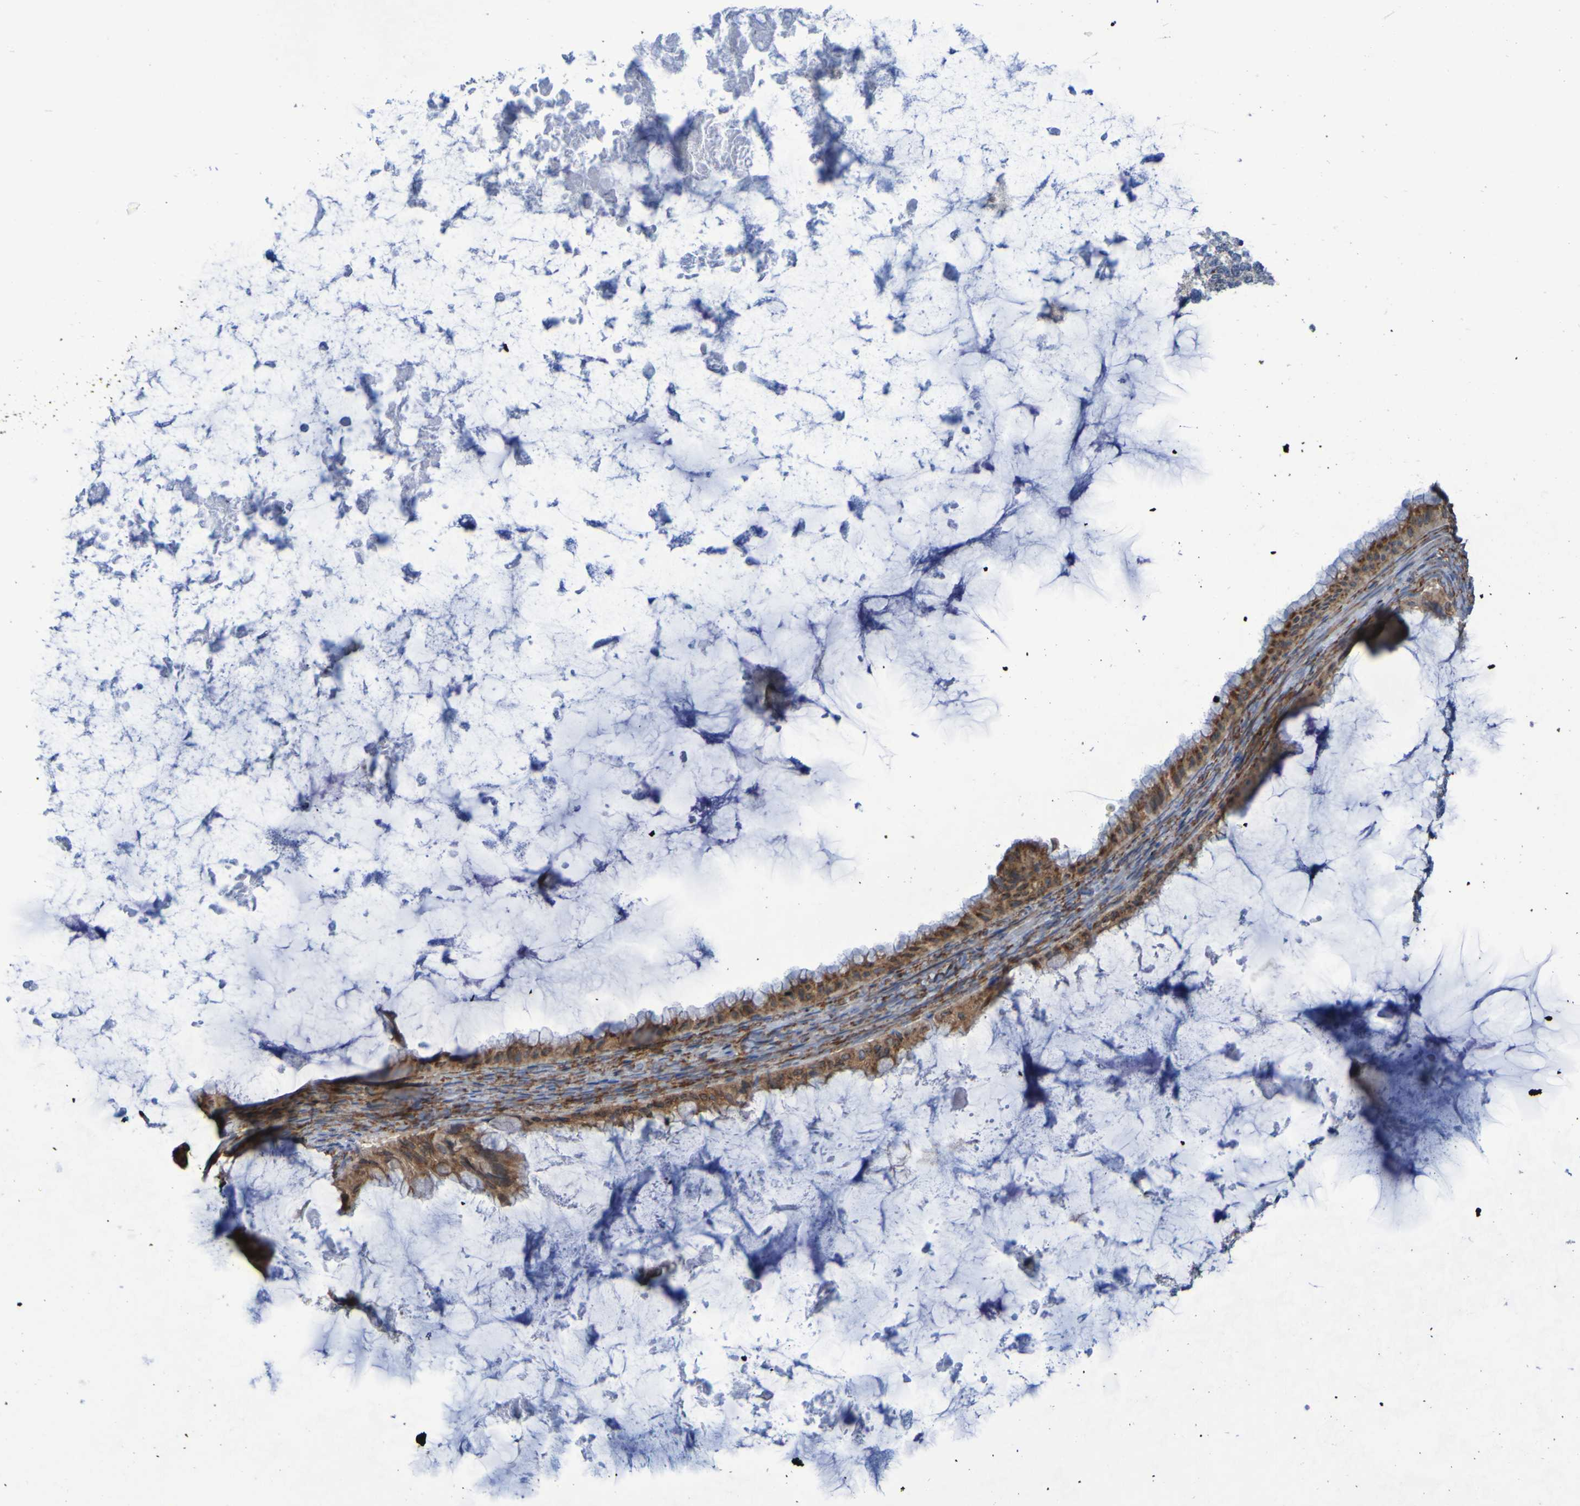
{"staining": {"intensity": "moderate", "quantity": ">75%", "location": "cytoplasmic/membranous"}, "tissue": "ovarian cancer", "cell_type": "Tumor cells", "image_type": "cancer", "snomed": [{"axis": "morphology", "description": "Cystadenocarcinoma, mucinous, NOS"}, {"axis": "topography", "description": "Ovary"}], "caption": "IHC (DAB) staining of ovarian cancer (mucinous cystadenocarcinoma) exhibits moderate cytoplasmic/membranous protein positivity in approximately >75% of tumor cells. (Brightfield microscopy of DAB IHC at high magnification).", "gene": "FKBP3", "patient": {"sex": "female", "age": 61}}